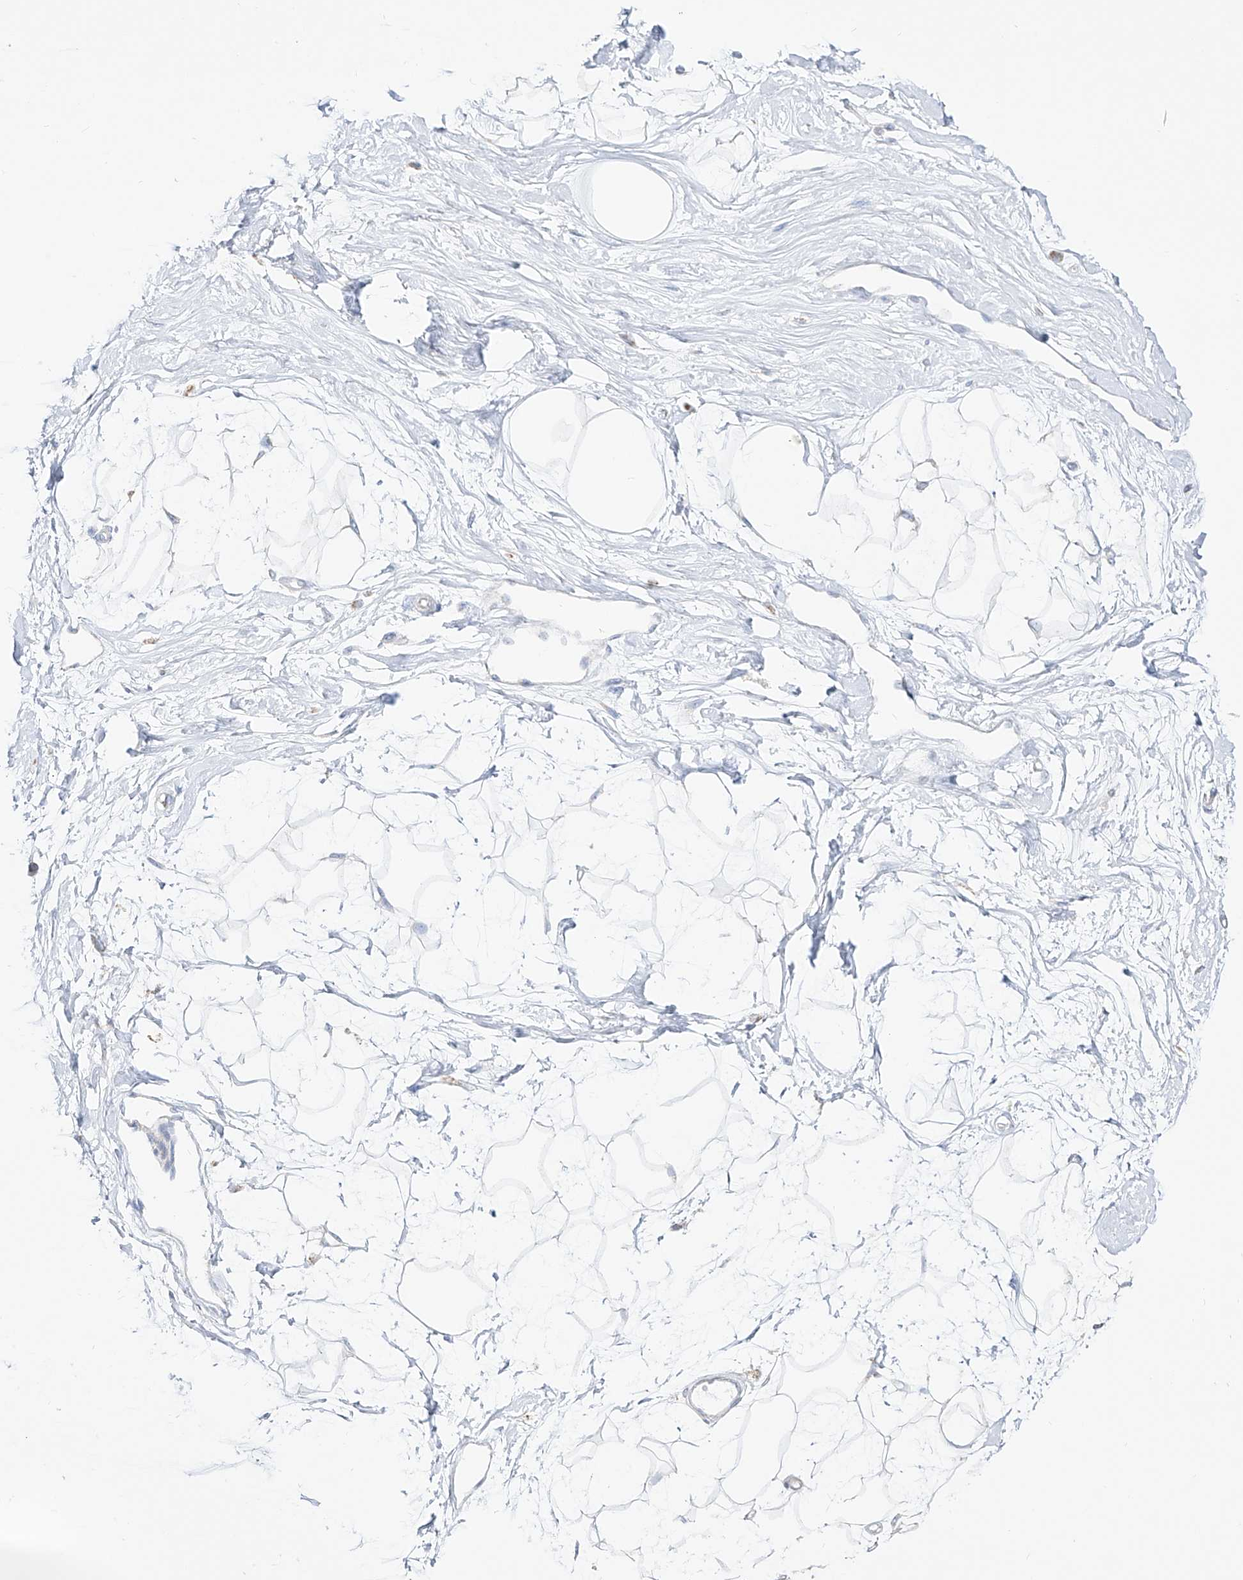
{"staining": {"intensity": "negative", "quantity": "none", "location": "none"}, "tissue": "breast", "cell_type": "Adipocytes", "image_type": "normal", "snomed": [{"axis": "morphology", "description": "Normal tissue, NOS"}, {"axis": "topography", "description": "Breast"}], "caption": "There is no significant expression in adipocytes of breast. The staining was performed using DAB (3,3'-diaminobenzidine) to visualize the protein expression in brown, while the nuclei were stained in blue with hematoxylin (Magnification: 20x).", "gene": "RCHY1", "patient": {"sex": "female", "age": 45}}